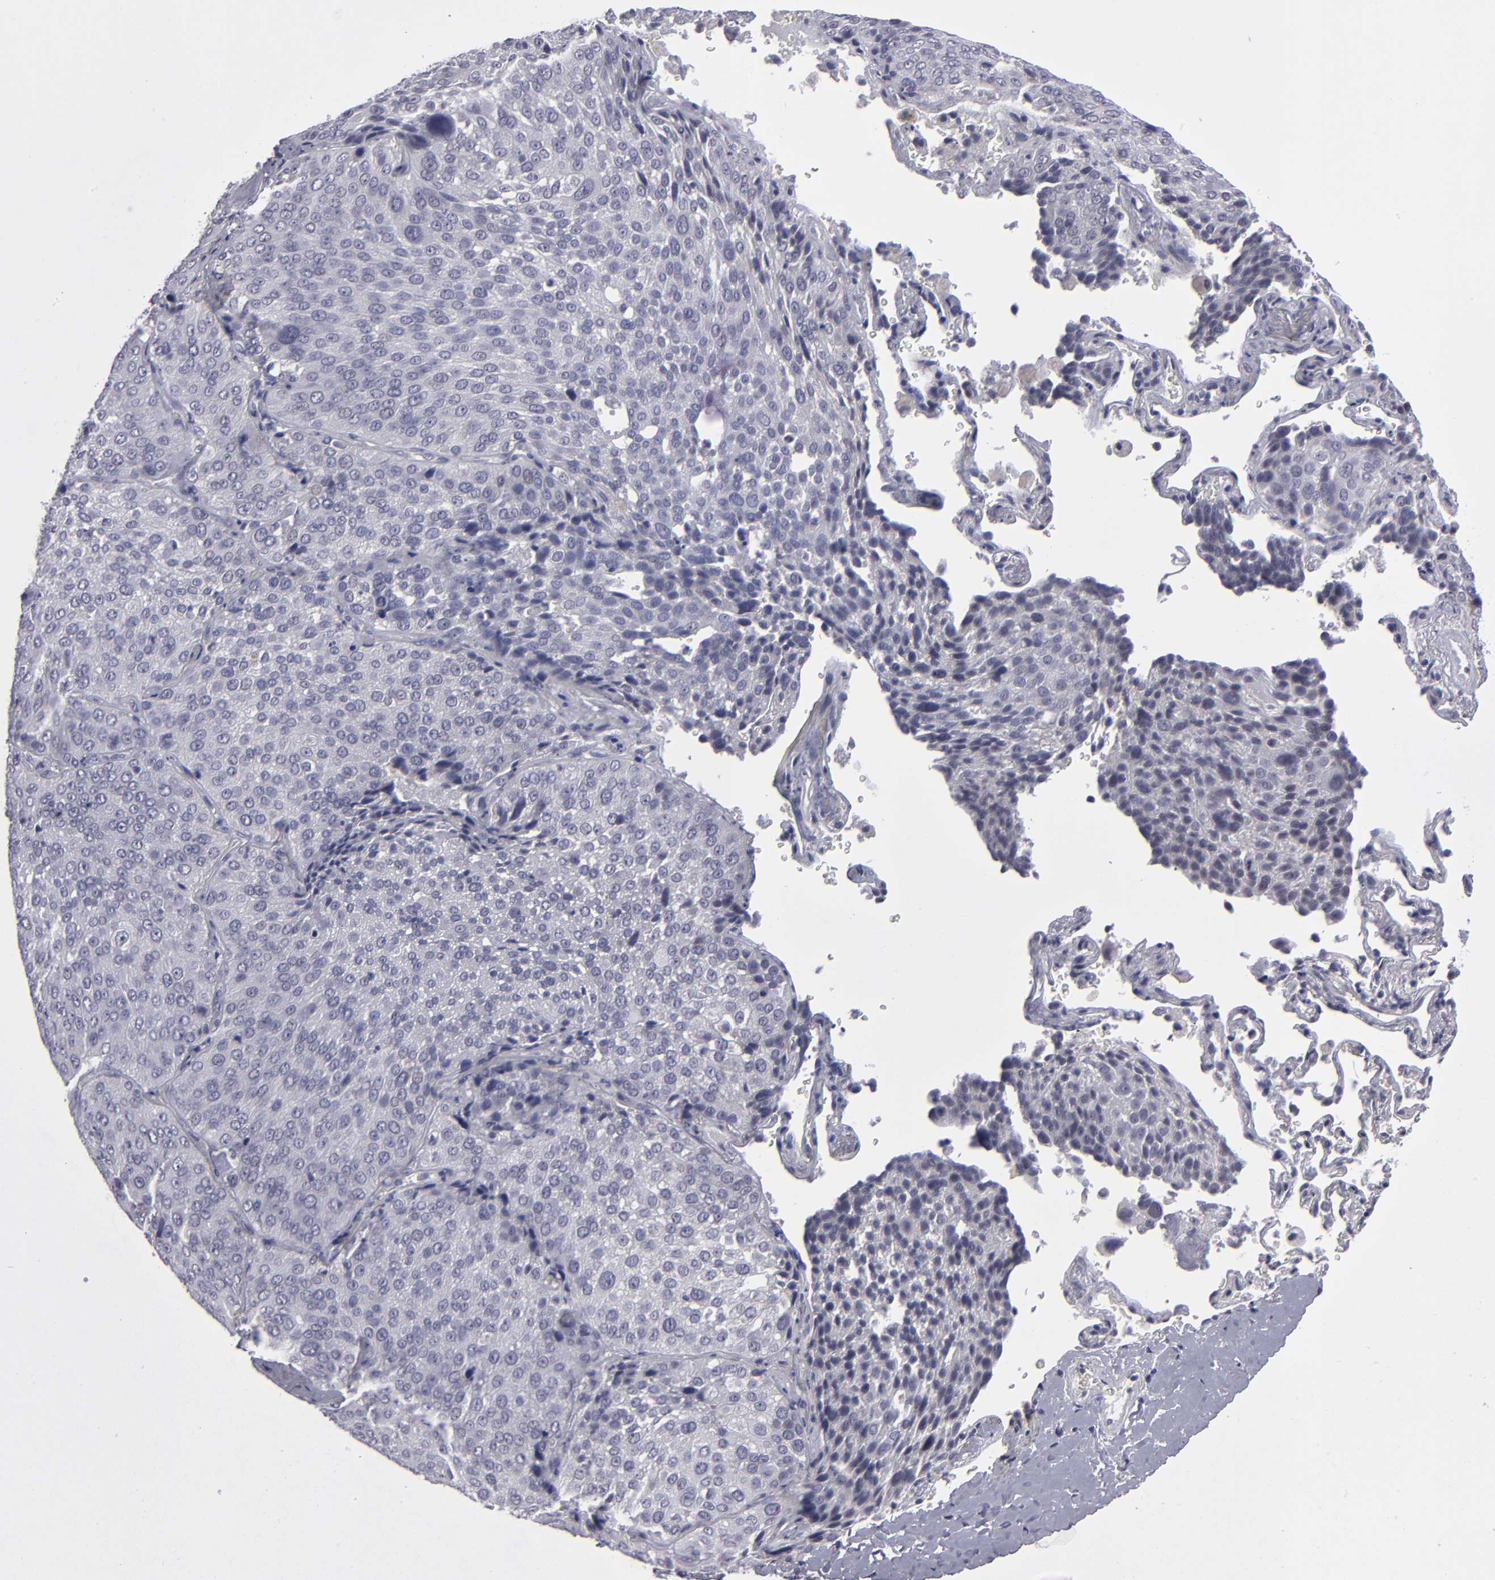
{"staining": {"intensity": "negative", "quantity": "none", "location": "none"}, "tissue": "lung cancer", "cell_type": "Tumor cells", "image_type": "cancer", "snomed": [{"axis": "morphology", "description": "Squamous cell carcinoma, NOS"}, {"axis": "topography", "description": "Lung"}], "caption": "This is a photomicrograph of immunohistochemistry (IHC) staining of lung cancer (squamous cell carcinoma), which shows no staining in tumor cells.", "gene": "ZNF175", "patient": {"sex": "male", "age": 54}}